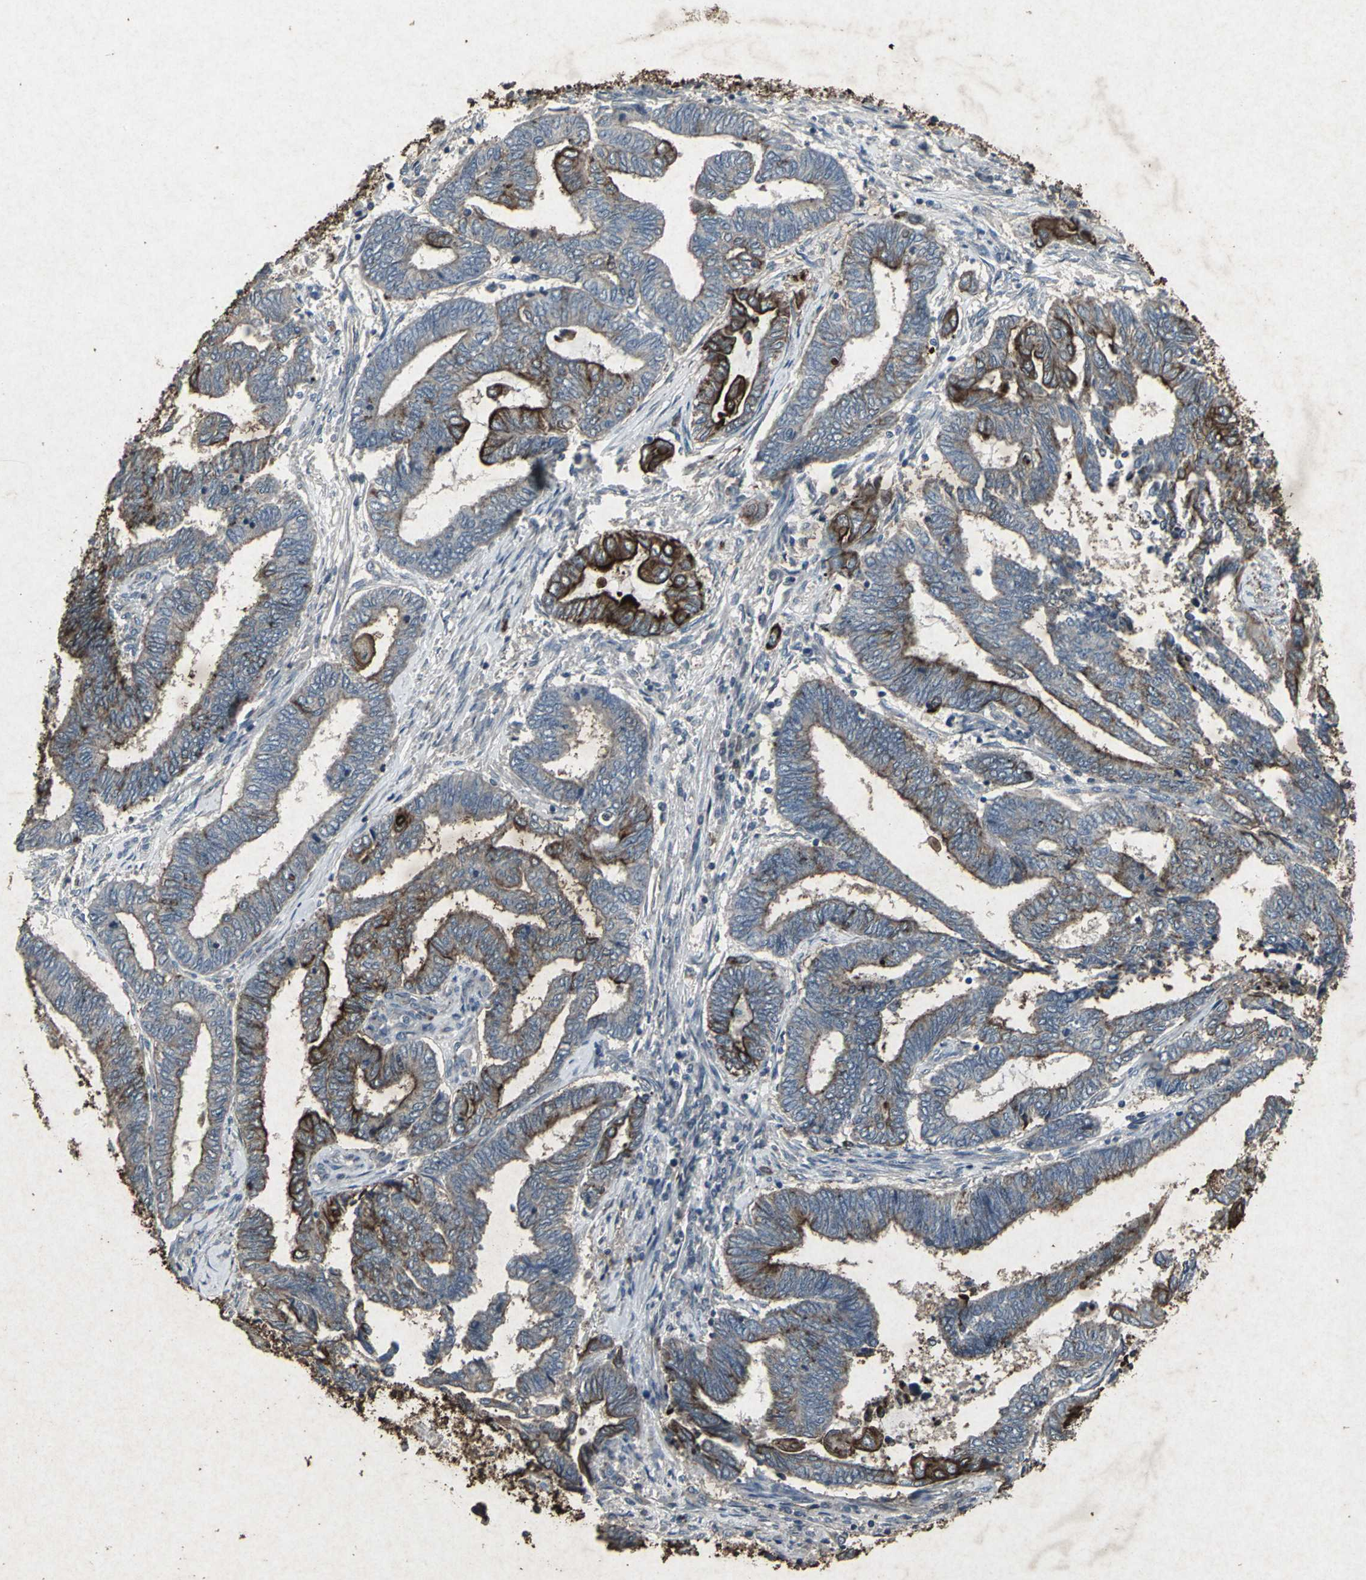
{"staining": {"intensity": "strong", "quantity": "25%-75%", "location": "cytoplasmic/membranous"}, "tissue": "endometrial cancer", "cell_type": "Tumor cells", "image_type": "cancer", "snomed": [{"axis": "morphology", "description": "Adenocarcinoma, NOS"}, {"axis": "topography", "description": "Uterus"}, {"axis": "topography", "description": "Endometrium"}], "caption": "Brown immunohistochemical staining in endometrial cancer (adenocarcinoma) shows strong cytoplasmic/membranous expression in approximately 25%-75% of tumor cells.", "gene": "CCR9", "patient": {"sex": "female", "age": 70}}